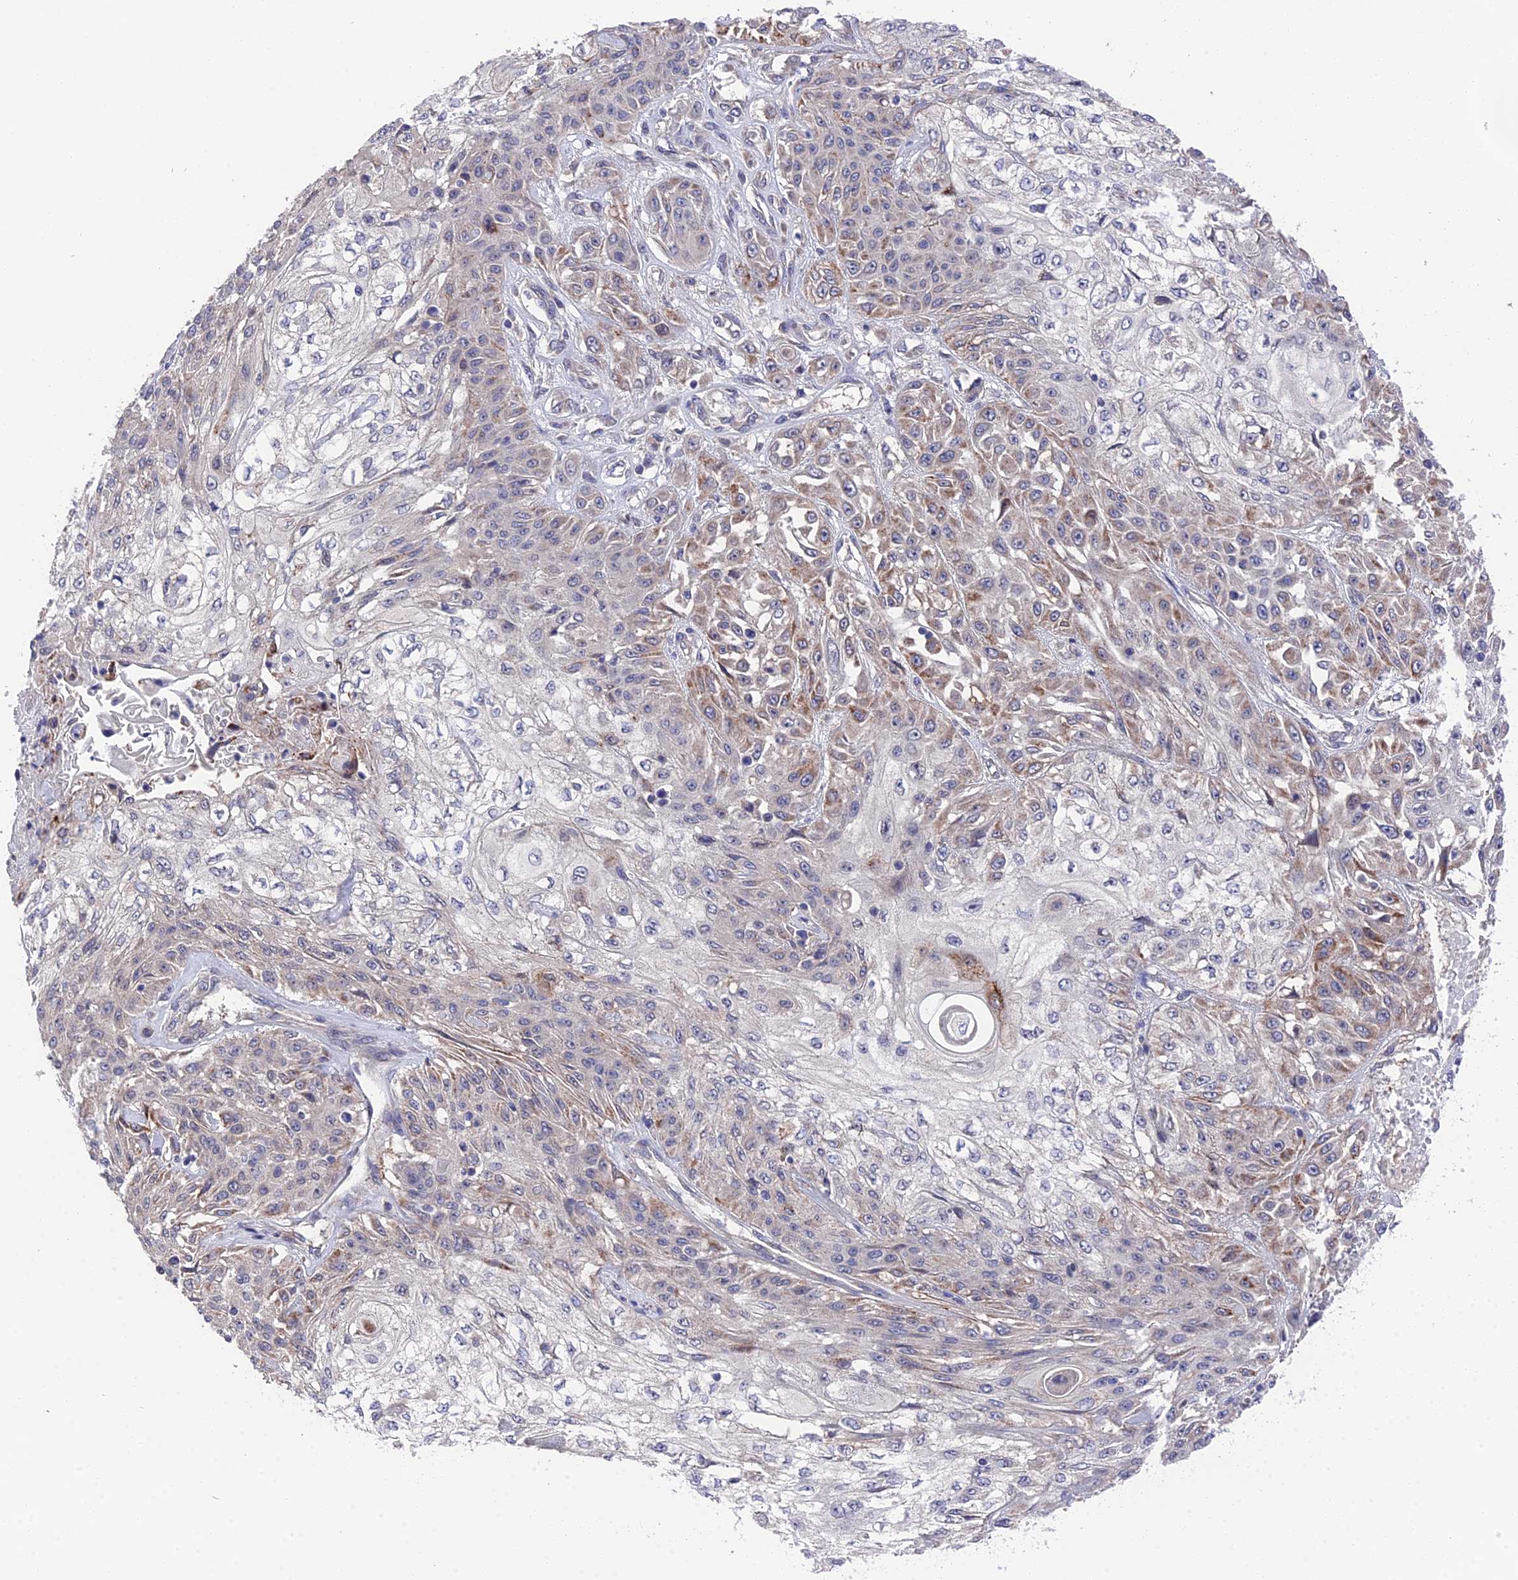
{"staining": {"intensity": "moderate", "quantity": "<25%", "location": "cytoplasmic/membranous"}, "tissue": "skin cancer", "cell_type": "Tumor cells", "image_type": "cancer", "snomed": [{"axis": "morphology", "description": "Squamous cell carcinoma, NOS"}, {"axis": "morphology", "description": "Squamous cell carcinoma, metastatic, NOS"}, {"axis": "topography", "description": "Skin"}, {"axis": "topography", "description": "Lymph node"}], "caption": "About <25% of tumor cells in skin cancer (metastatic squamous cell carcinoma) exhibit moderate cytoplasmic/membranous protein staining as visualized by brown immunohistochemical staining.", "gene": "ZCCHC2", "patient": {"sex": "male", "age": 75}}